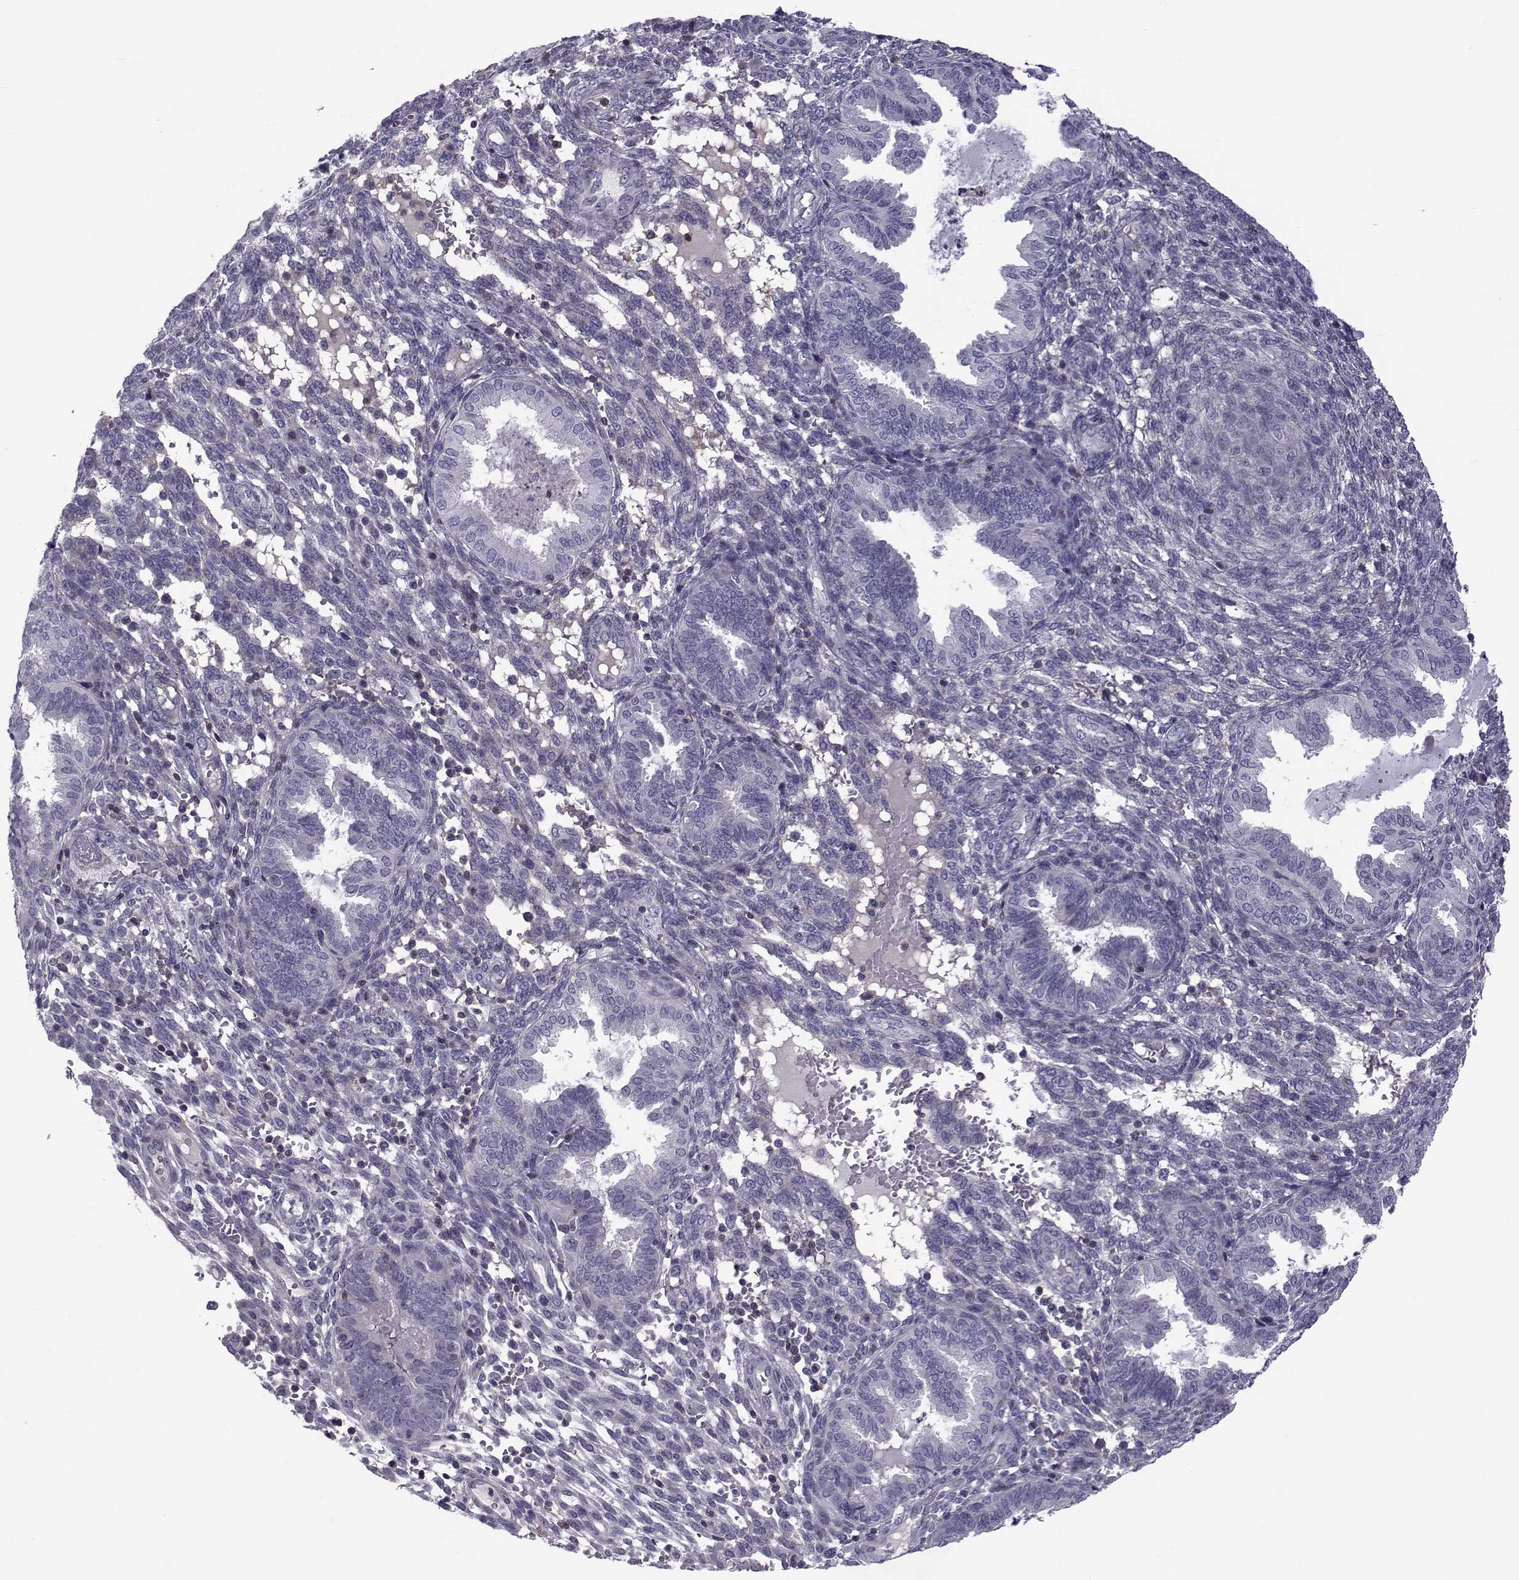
{"staining": {"intensity": "negative", "quantity": "none", "location": "none"}, "tissue": "endometrium", "cell_type": "Cells in endometrial stroma", "image_type": "normal", "snomed": [{"axis": "morphology", "description": "Normal tissue, NOS"}, {"axis": "topography", "description": "Endometrium"}], "caption": "IHC image of normal endometrium: human endometrium stained with DAB (3,3'-diaminobenzidine) displays no significant protein positivity in cells in endometrial stroma.", "gene": "LRRC27", "patient": {"sex": "female", "age": 42}}